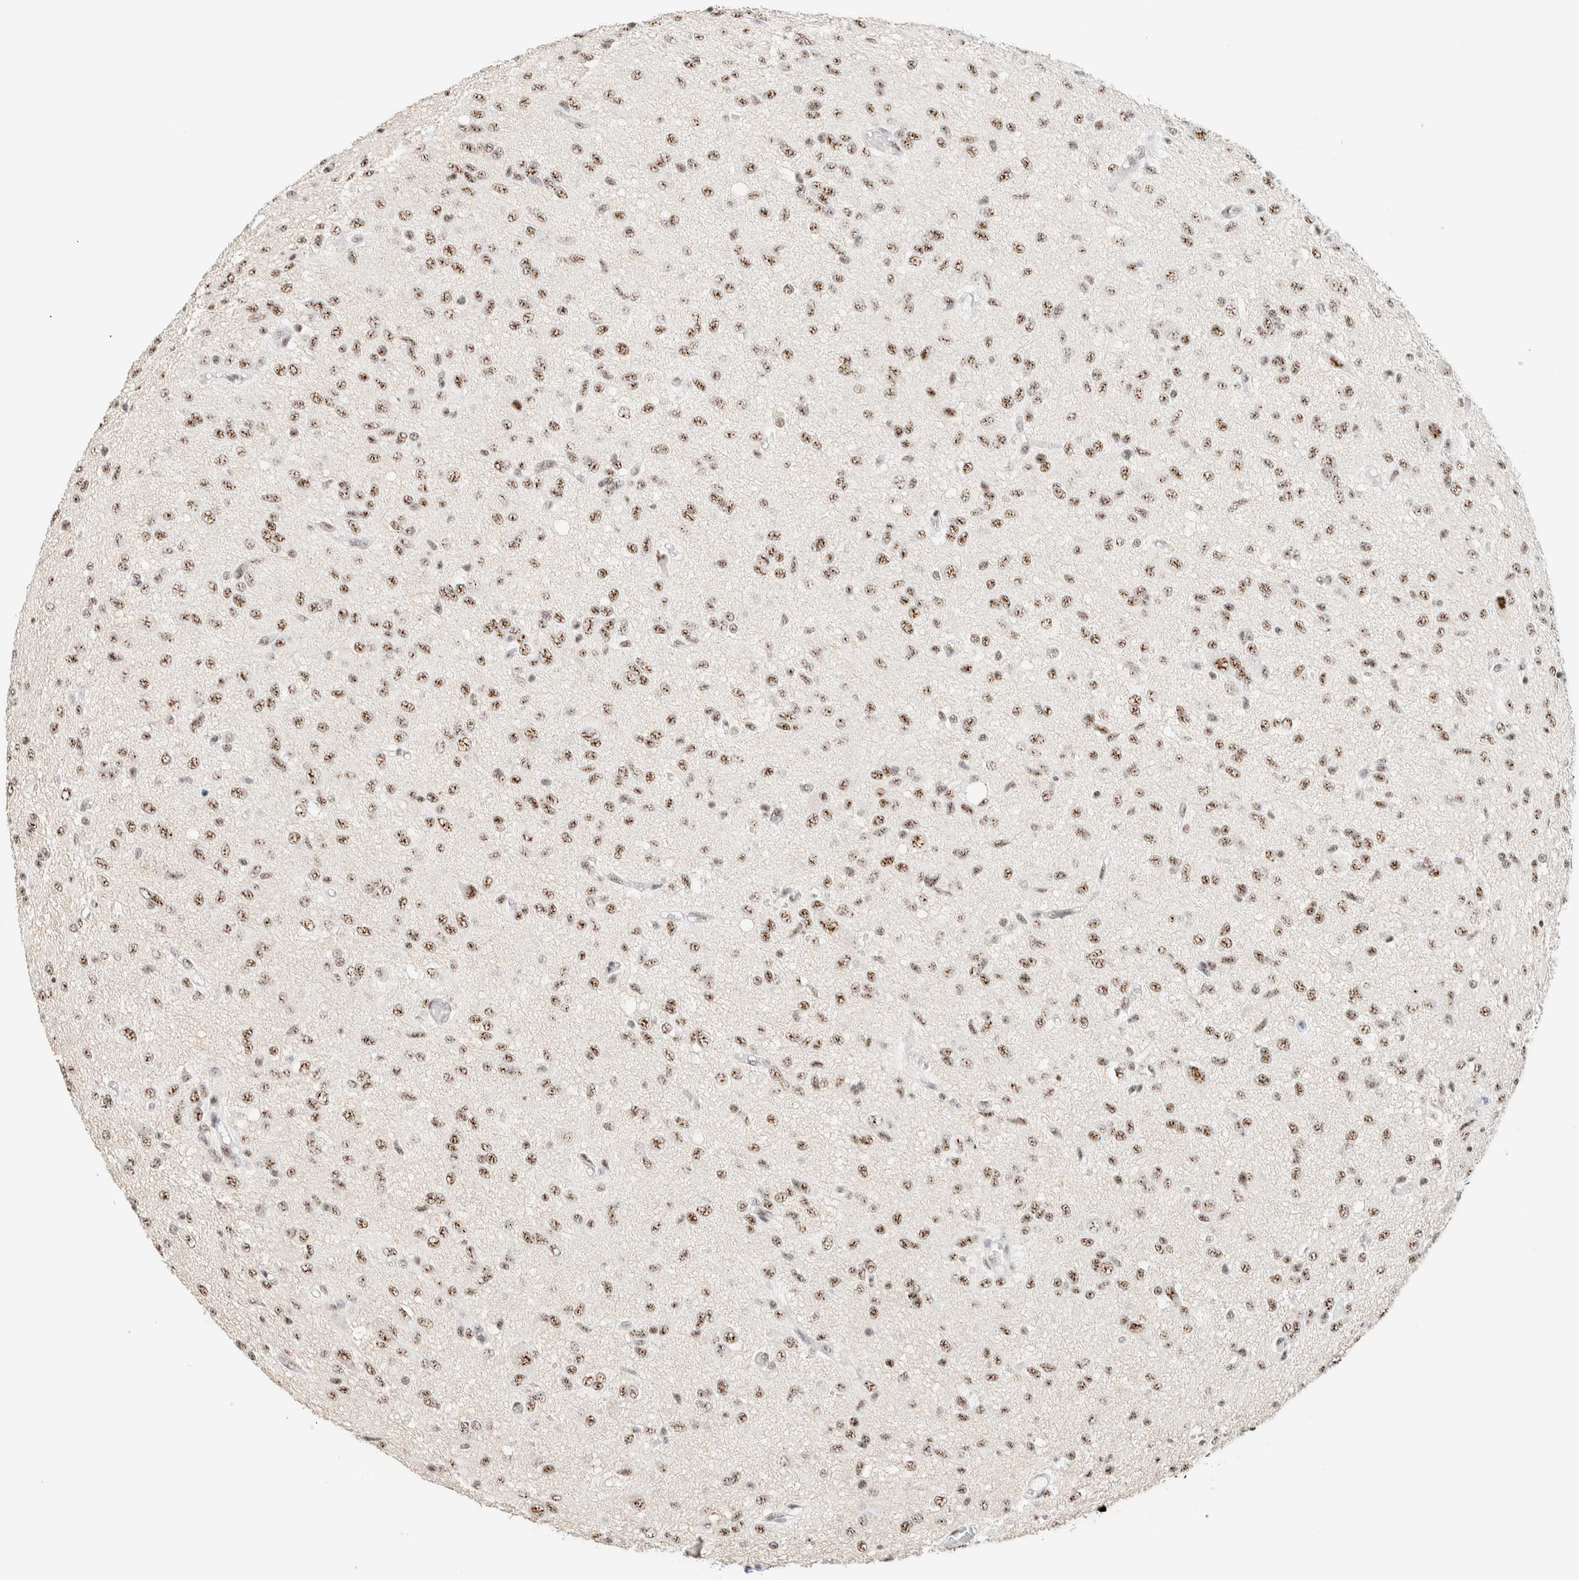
{"staining": {"intensity": "moderate", "quantity": ">75%", "location": "nuclear"}, "tissue": "glioma", "cell_type": "Tumor cells", "image_type": "cancer", "snomed": [{"axis": "morphology", "description": "Glioma, malignant, High grade"}, {"axis": "topography", "description": "Brain"}], "caption": "Malignant glioma (high-grade) tissue demonstrates moderate nuclear positivity in about >75% of tumor cells (Brightfield microscopy of DAB IHC at high magnification).", "gene": "SON", "patient": {"sex": "female", "age": 59}}